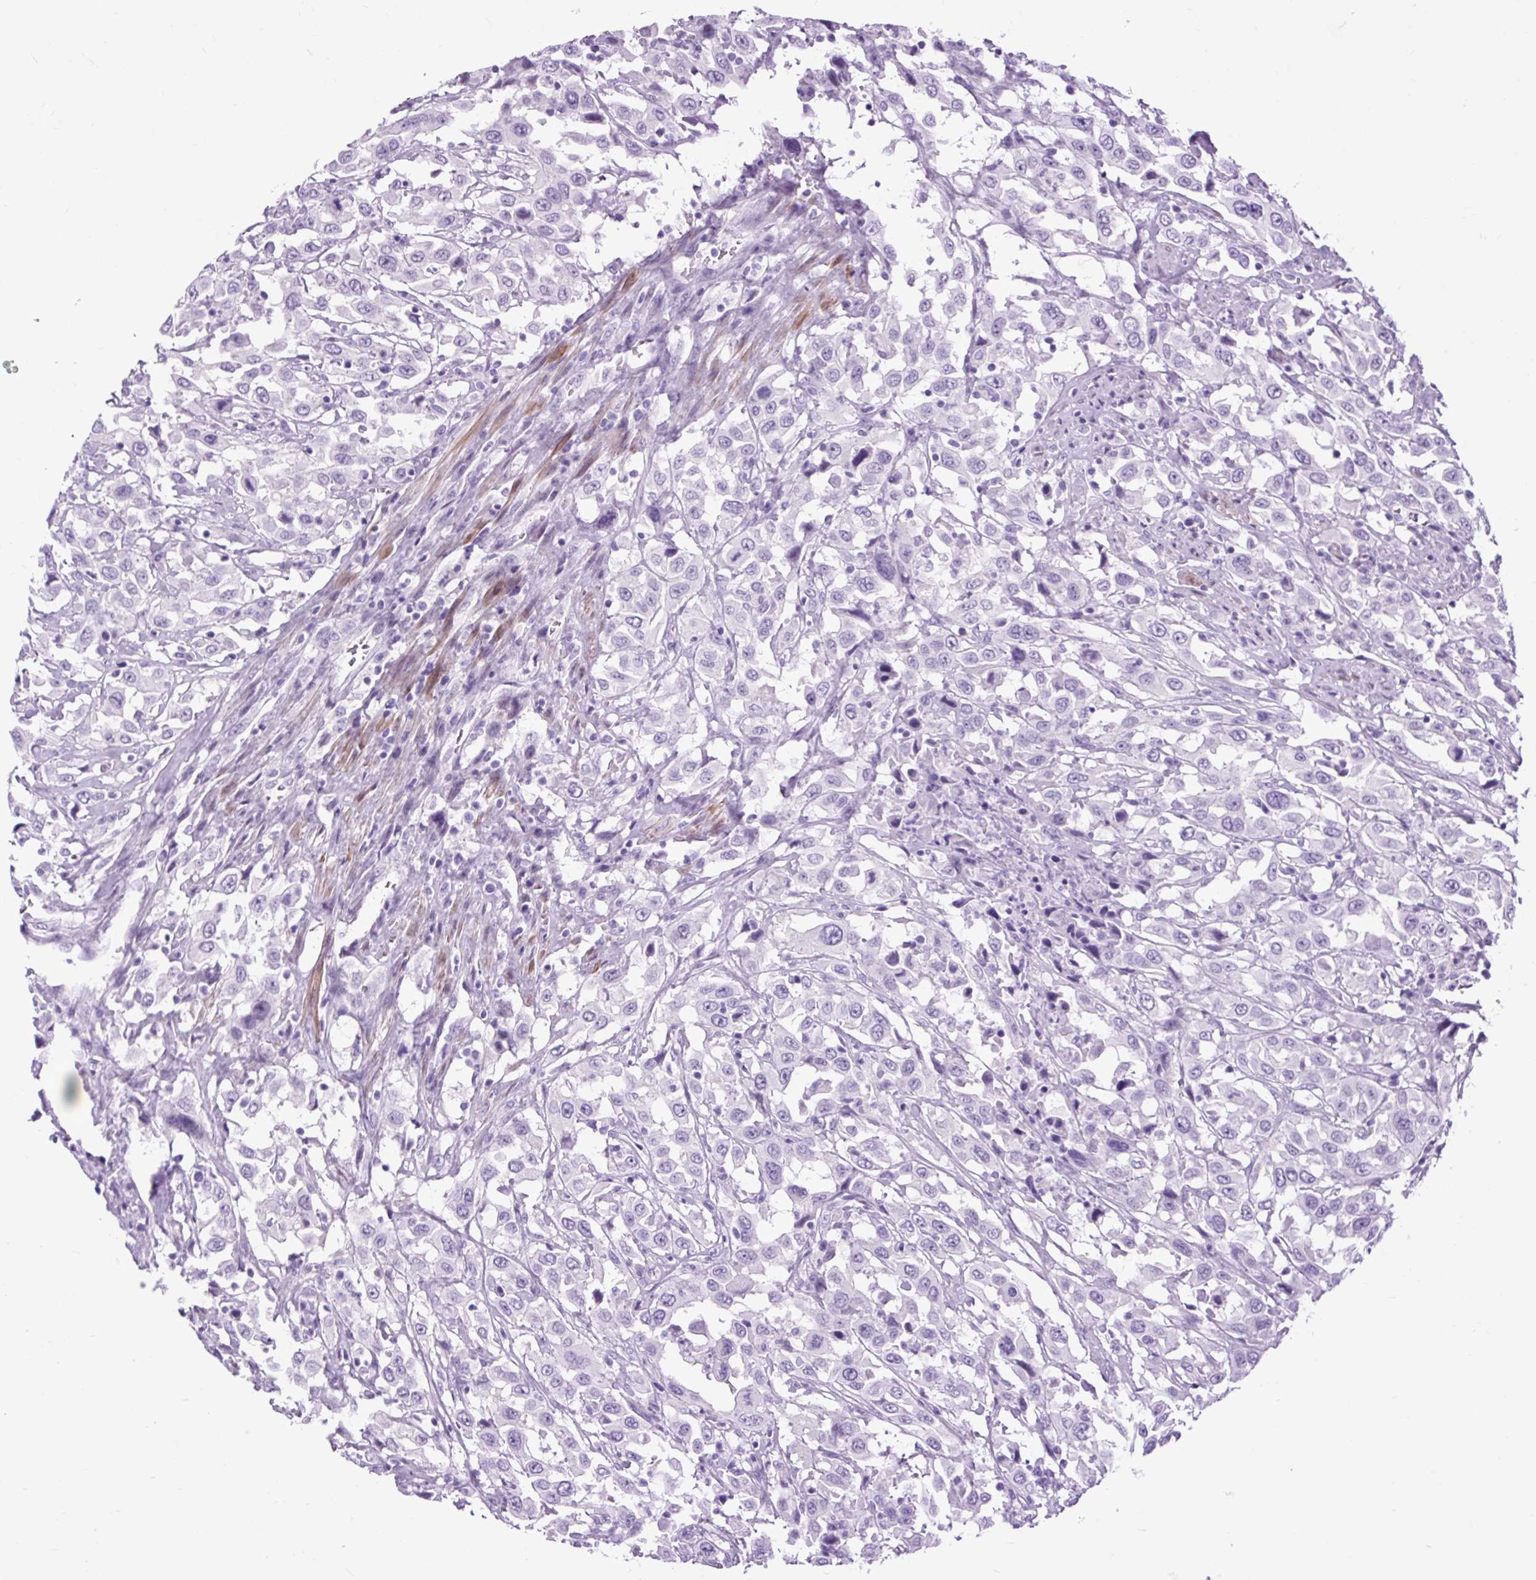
{"staining": {"intensity": "negative", "quantity": "none", "location": "none"}, "tissue": "urothelial cancer", "cell_type": "Tumor cells", "image_type": "cancer", "snomed": [{"axis": "morphology", "description": "Urothelial carcinoma, High grade"}, {"axis": "topography", "description": "Urinary bladder"}], "caption": "An immunohistochemistry photomicrograph of high-grade urothelial carcinoma is shown. There is no staining in tumor cells of high-grade urothelial carcinoma. (DAB immunohistochemistry, high magnification).", "gene": "DPP6", "patient": {"sex": "male", "age": 61}}